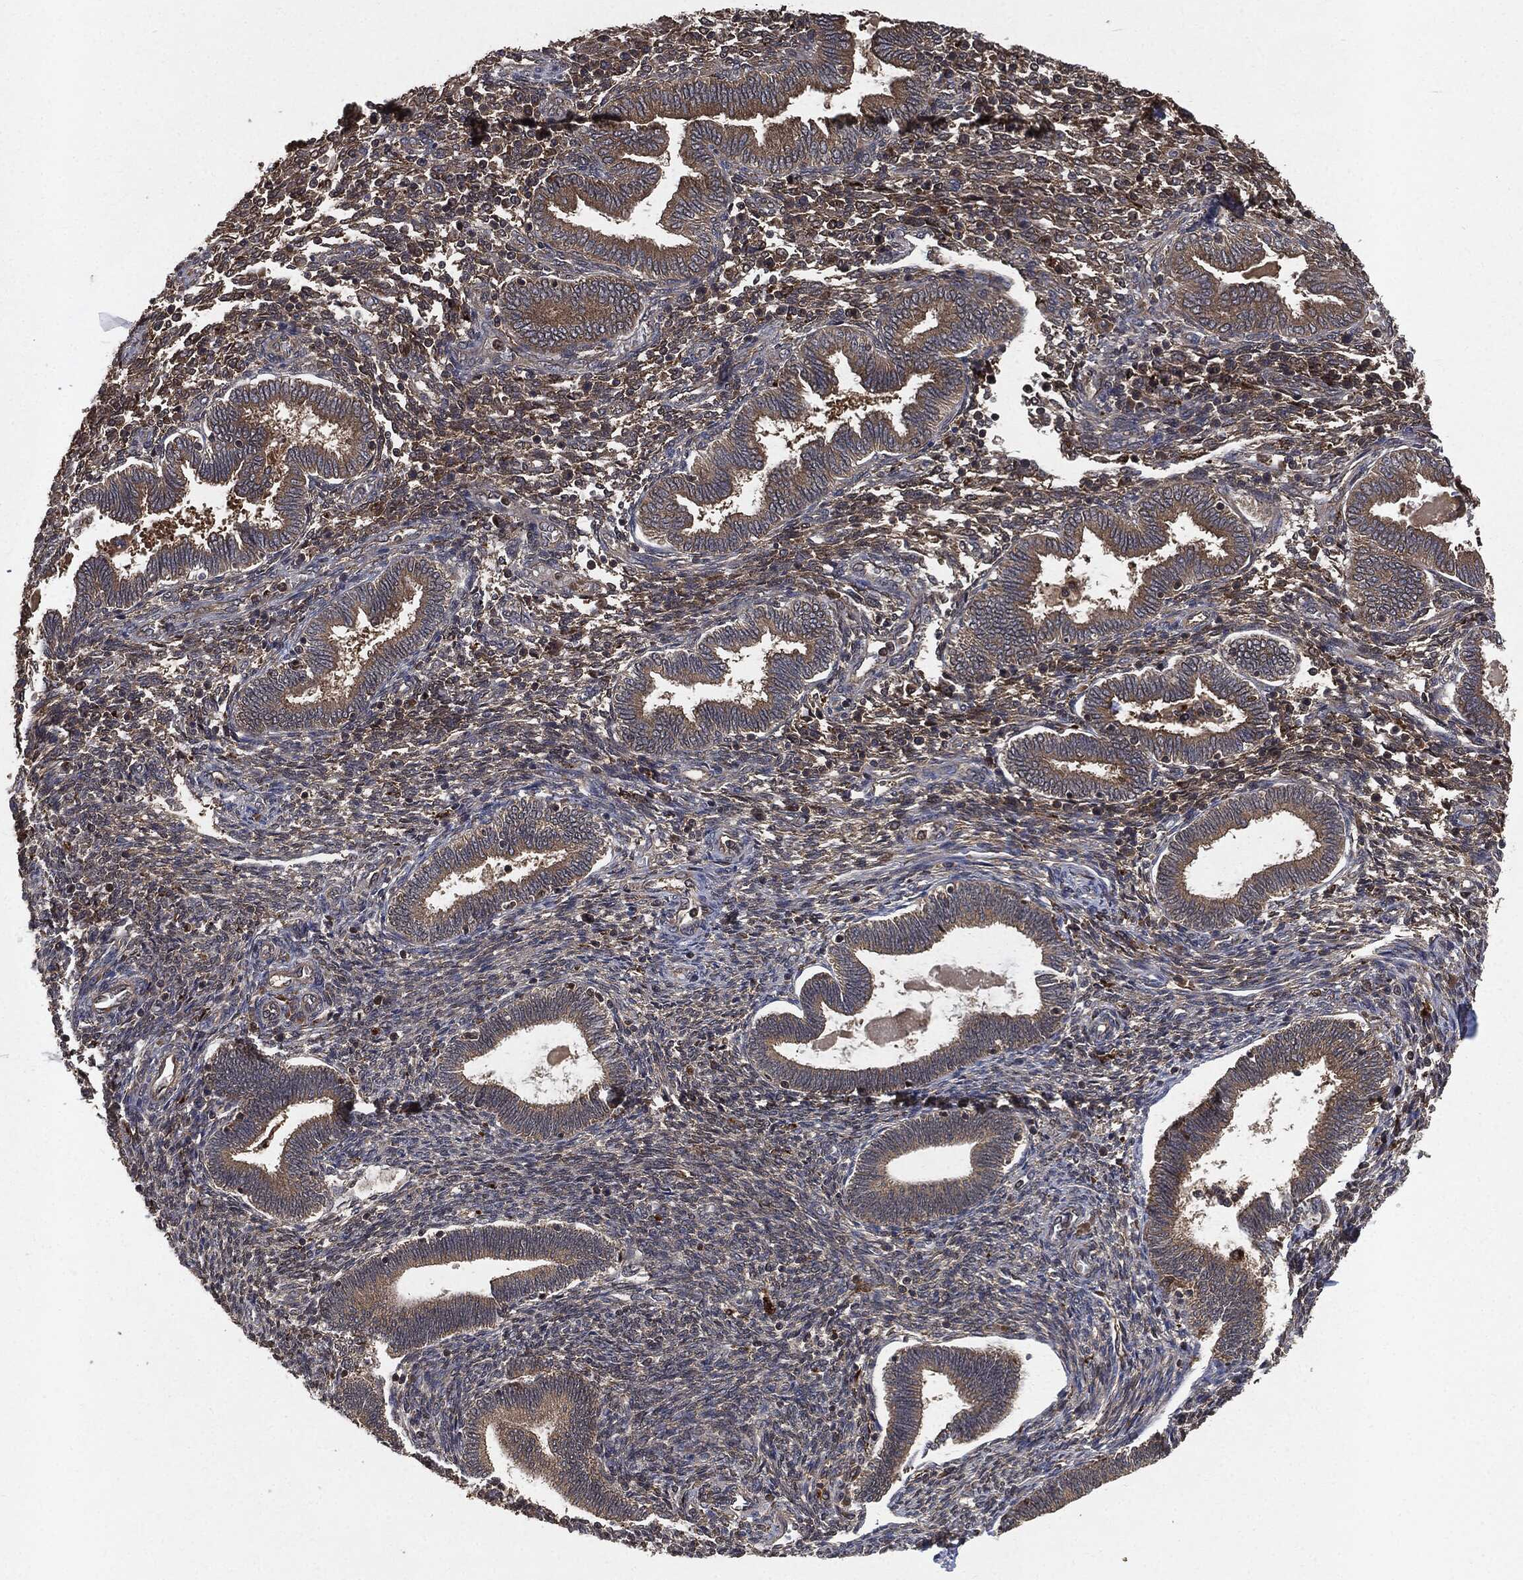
{"staining": {"intensity": "weak", "quantity": "25%-75%", "location": "cytoplasmic/membranous"}, "tissue": "endometrium", "cell_type": "Cells in endometrial stroma", "image_type": "normal", "snomed": [{"axis": "morphology", "description": "Normal tissue, NOS"}, {"axis": "topography", "description": "Endometrium"}], "caption": "Cells in endometrial stroma demonstrate low levels of weak cytoplasmic/membranous positivity in approximately 25%-75% of cells in benign endometrium.", "gene": "BRAF", "patient": {"sex": "female", "age": 42}}